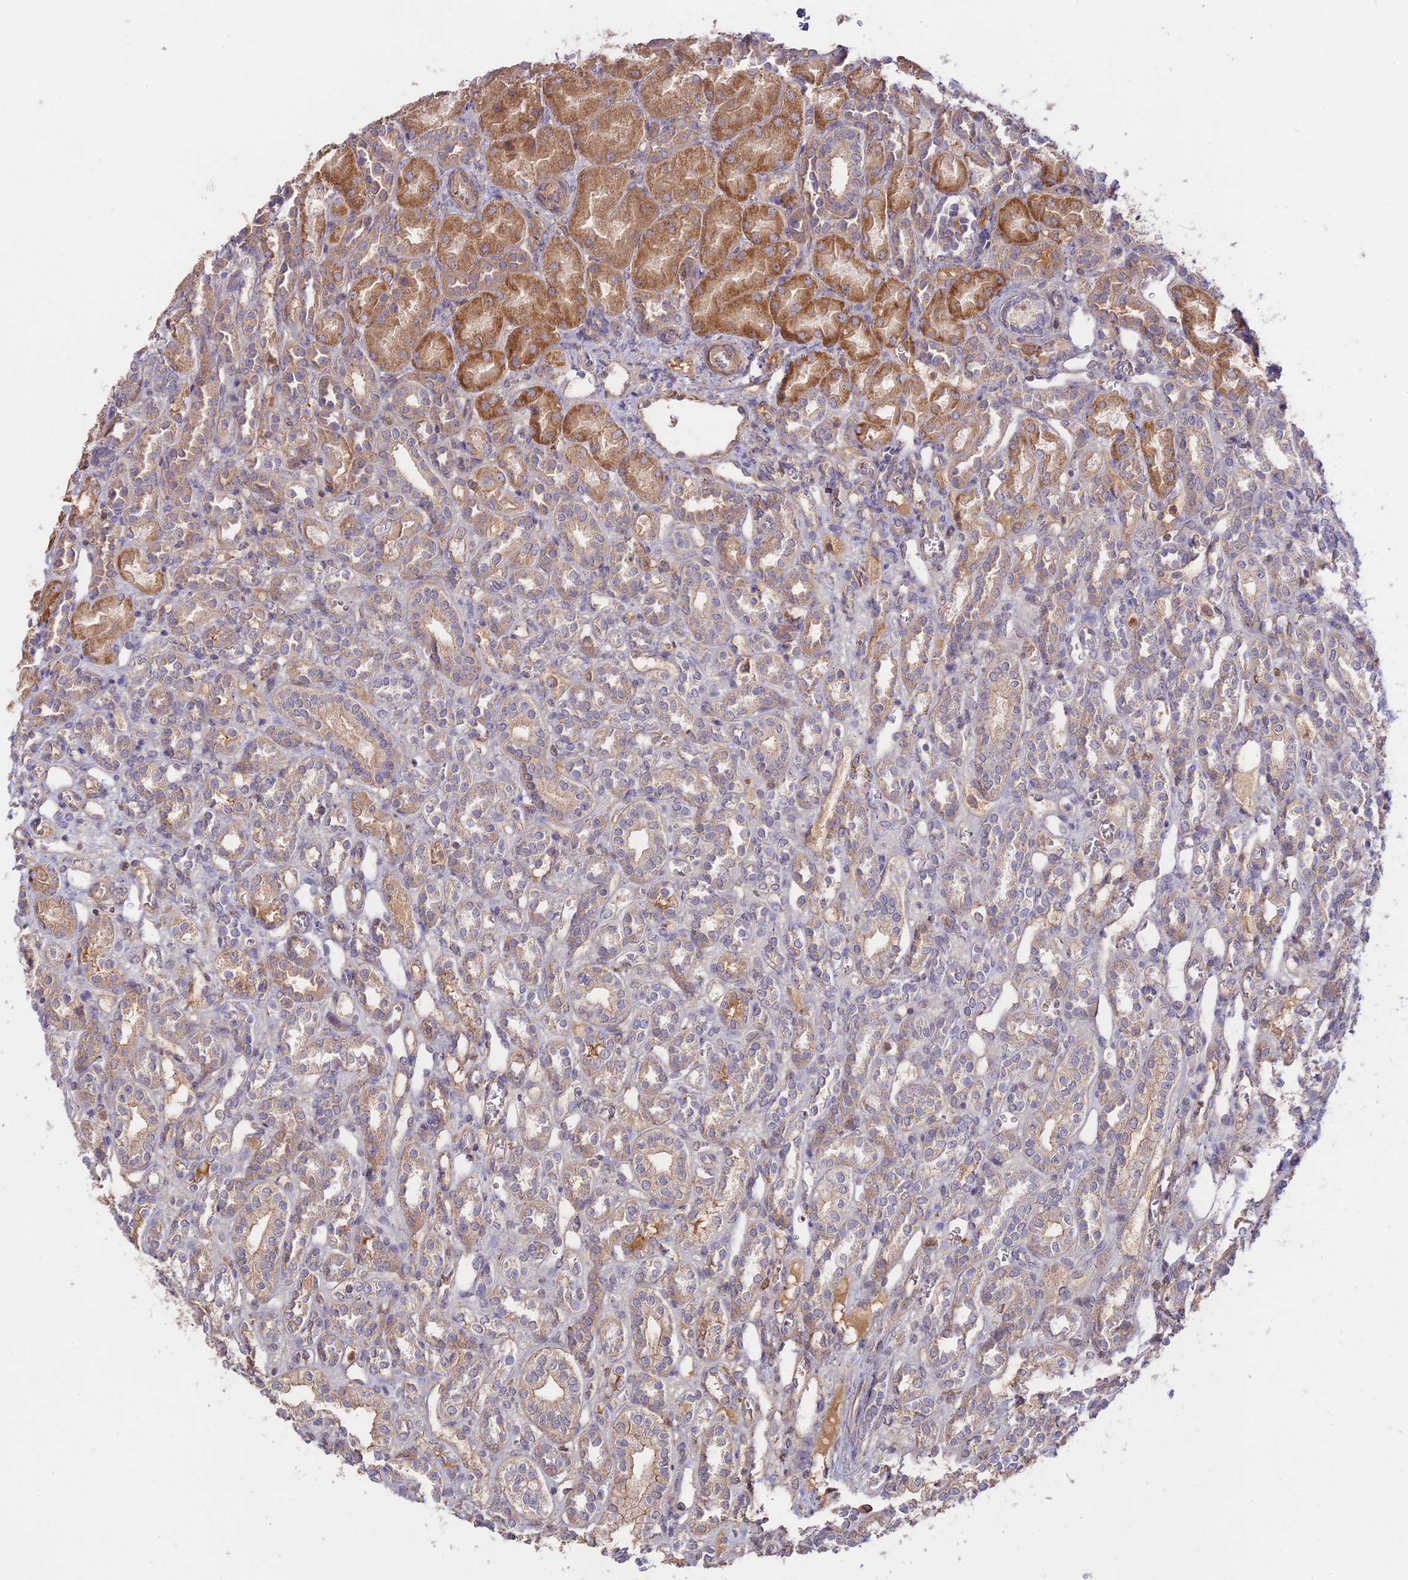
{"staining": {"intensity": "weak", "quantity": "25%-75%", "location": "cytoplasmic/membranous"}, "tissue": "kidney", "cell_type": "Cells in glomeruli", "image_type": "normal", "snomed": [{"axis": "morphology", "description": "Normal tissue, NOS"}, {"axis": "morphology", "description": "Neoplasm, malignant, NOS"}, {"axis": "topography", "description": "Kidney"}], "caption": "Kidney stained for a protein (brown) demonstrates weak cytoplasmic/membranous positive positivity in approximately 25%-75% of cells in glomeruli.", "gene": "CLCF1", "patient": {"sex": "female", "age": 1}}